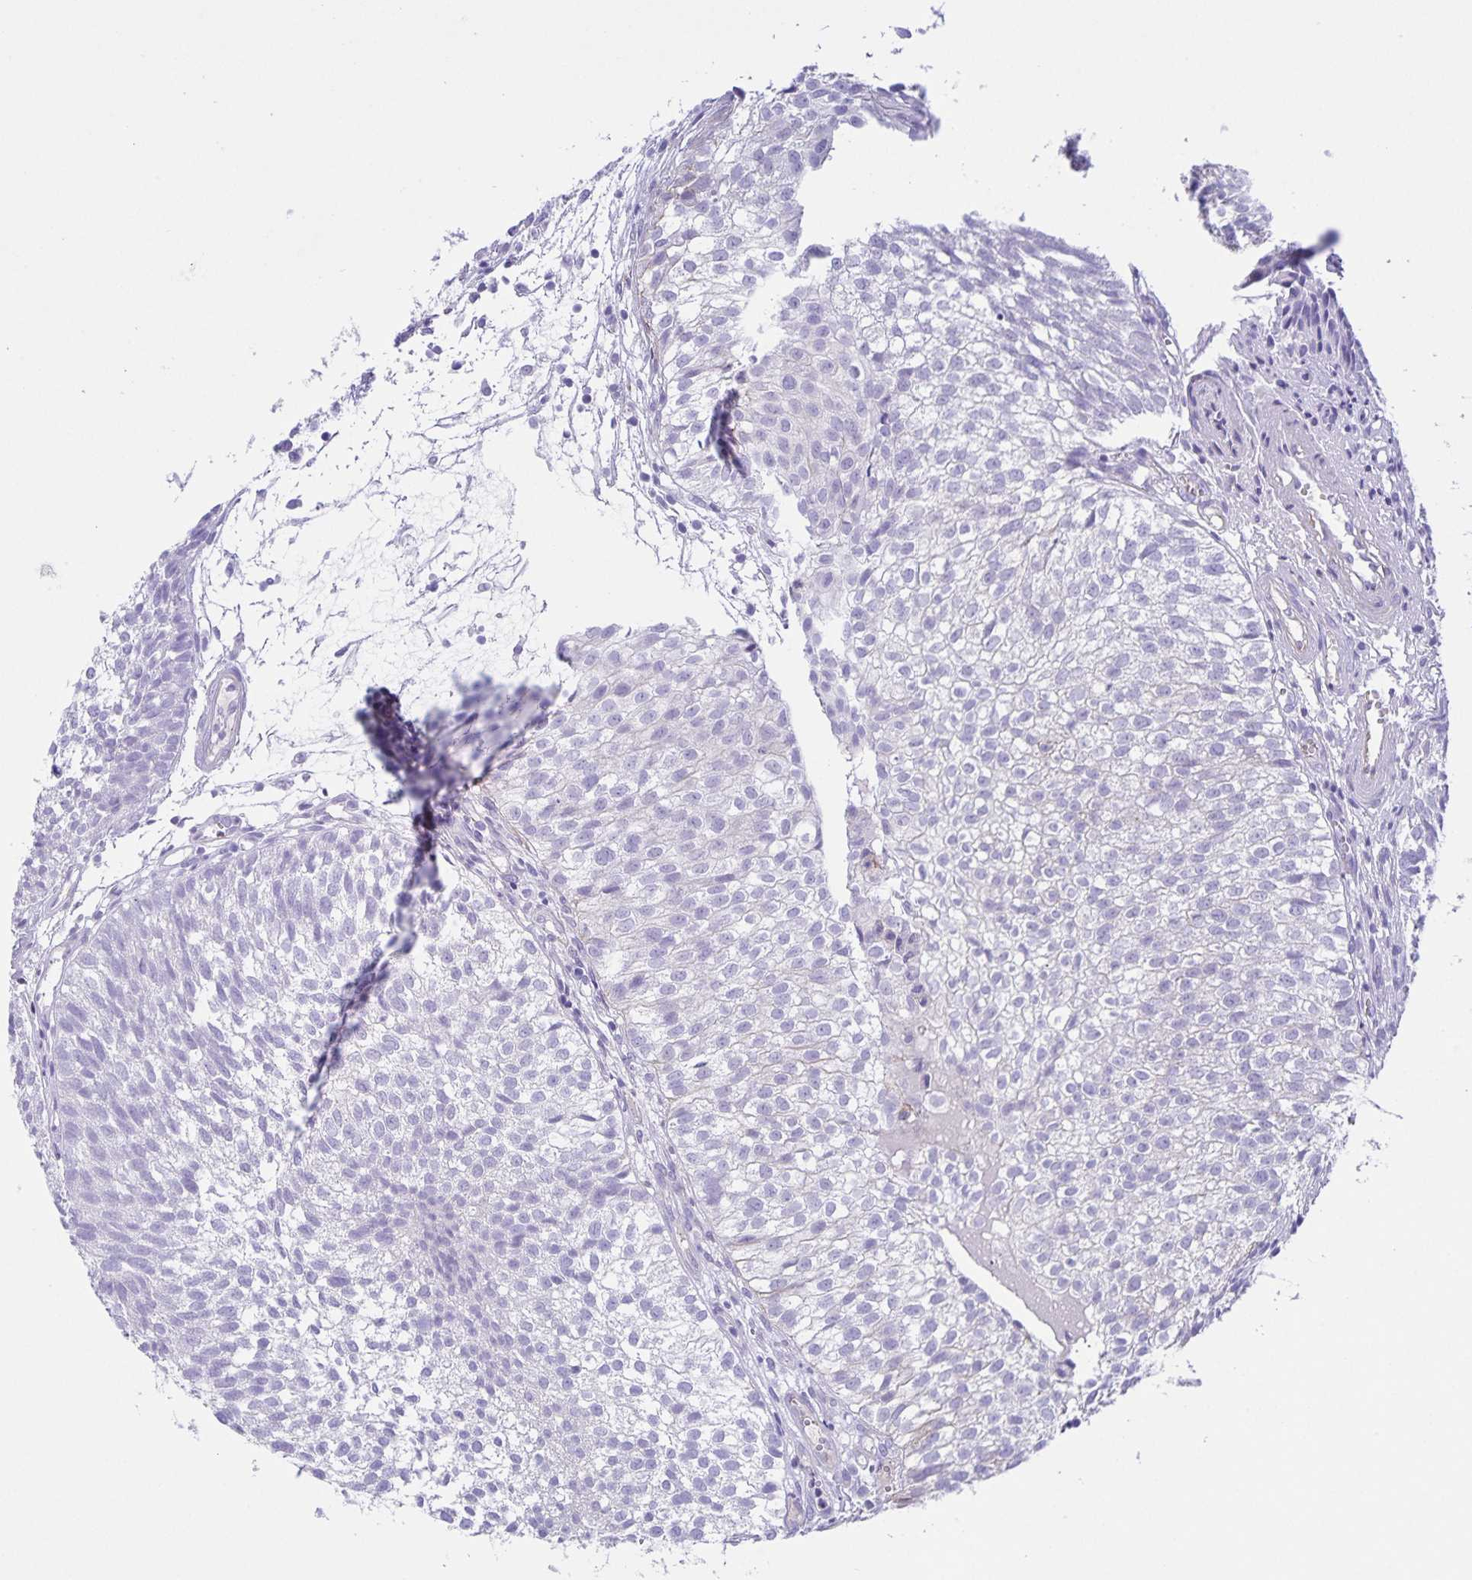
{"staining": {"intensity": "weak", "quantity": "<25%", "location": "cytoplasmic/membranous"}, "tissue": "urothelial cancer", "cell_type": "Tumor cells", "image_type": "cancer", "snomed": [{"axis": "morphology", "description": "Urothelial carcinoma, Low grade"}, {"axis": "topography", "description": "Urinary bladder"}], "caption": "The IHC micrograph has no significant staining in tumor cells of urothelial cancer tissue.", "gene": "UBQLN3", "patient": {"sex": "male", "age": 70}}